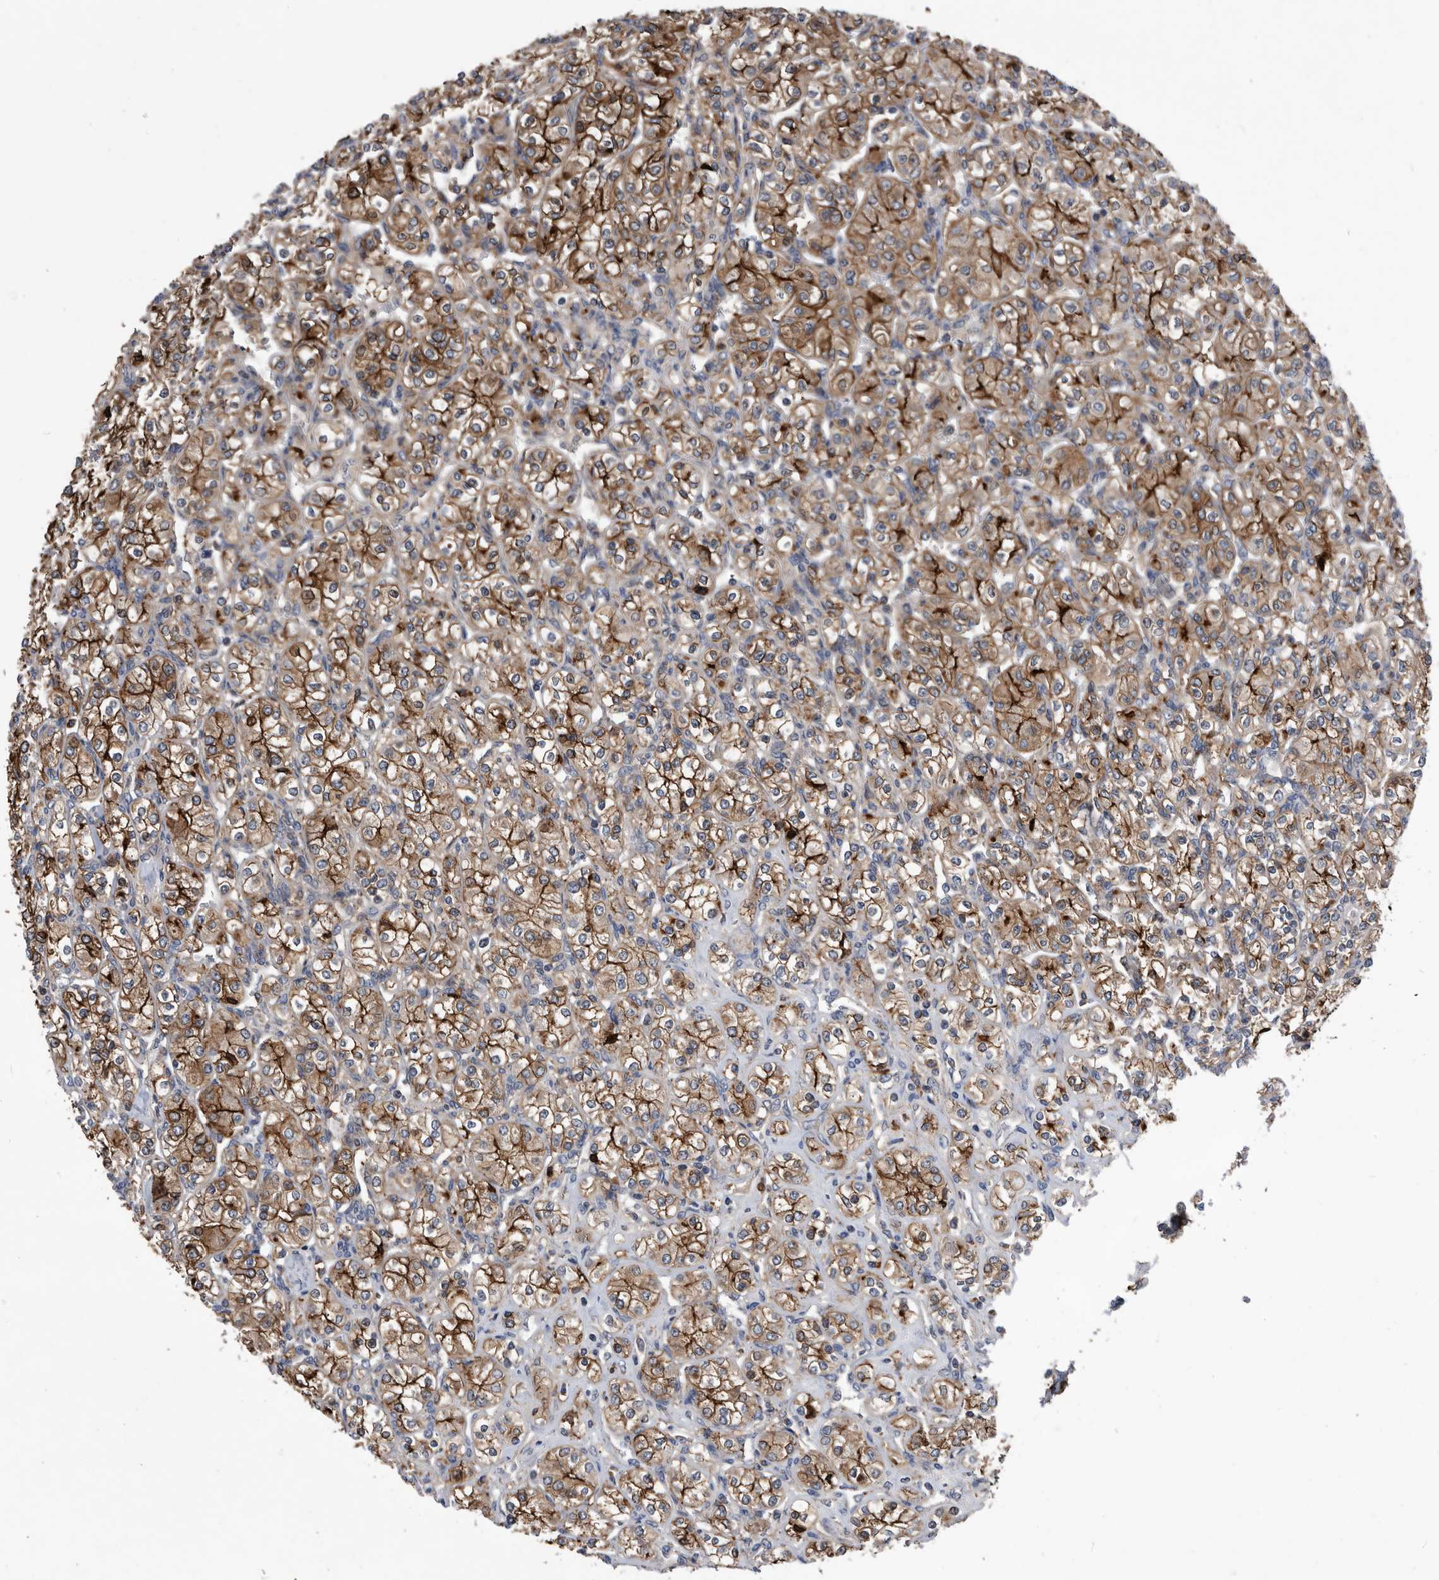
{"staining": {"intensity": "strong", "quantity": ">75%", "location": "cytoplasmic/membranous"}, "tissue": "renal cancer", "cell_type": "Tumor cells", "image_type": "cancer", "snomed": [{"axis": "morphology", "description": "Adenocarcinoma, NOS"}, {"axis": "topography", "description": "Kidney"}], "caption": "This photomicrograph displays adenocarcinoma (renal) stained with immunohistochemistry to label a protein in brown. The cytoplasmic/membranous of tumor cells show strong positivity for the protein. Nuclei are counter-stained blue.", "gene": "BAIAP3", "patient": {"sex": "male", "age": 77}}